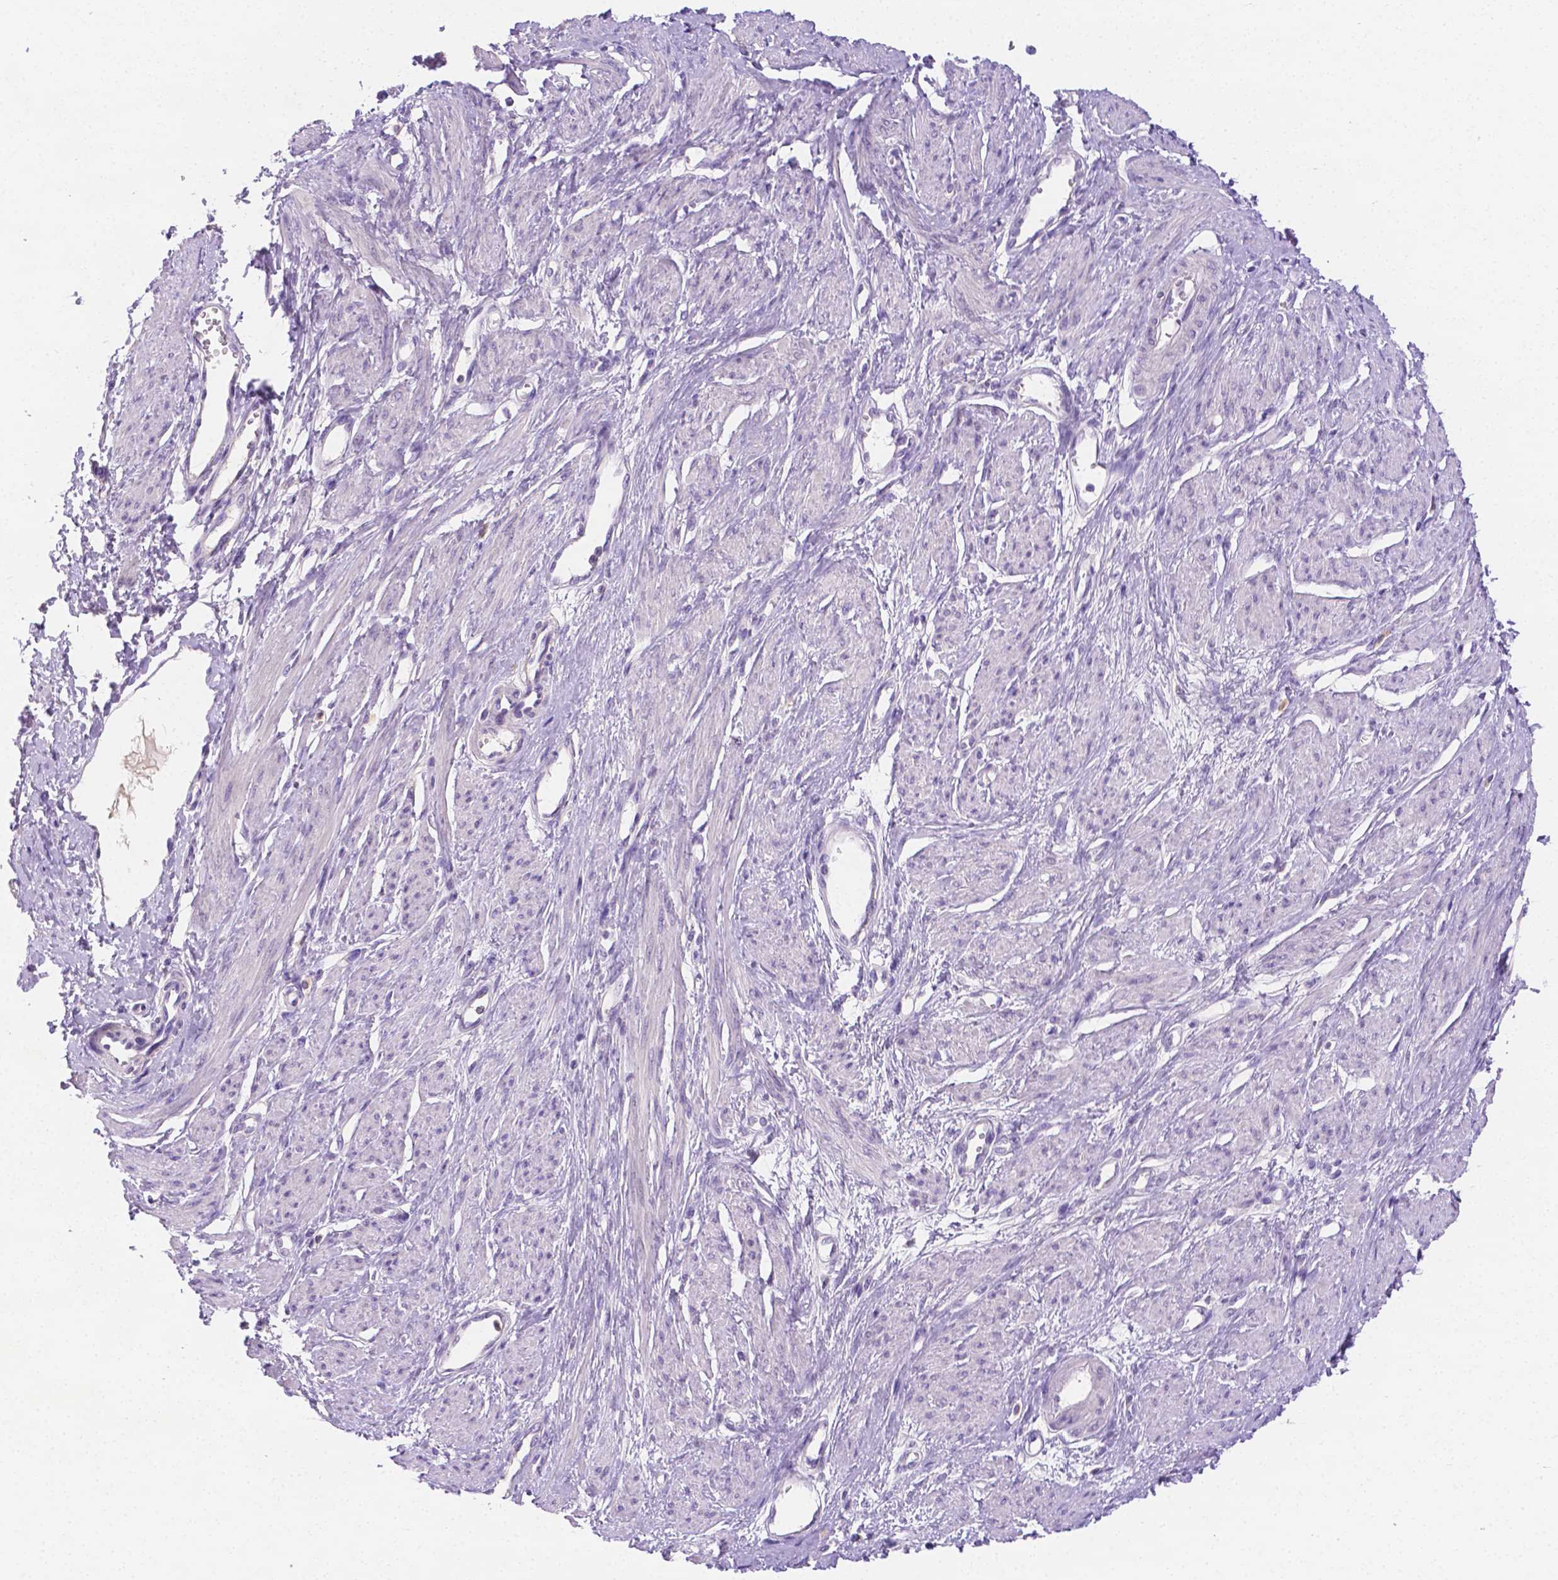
{"staining": {"intensity": "negative", "quantity": "none", "location": "none"}, "tissue": "smooth muscle", "cell_type": "Smooth muscle cells", "image_type": "normal", "snomed": [{"axis": "morphology", "description": "Normal tissue, NOS"}, {"axis": "topography", "description": "Smooth muscle"}, {"axis": "topography", "description": "Uterus"}], "caption": "Image shows no significant protein expression in smooth muscle cells of normal smooth muscle.", "gene": "NXPH2", "patient": {"sex": "female", "age": 39}}